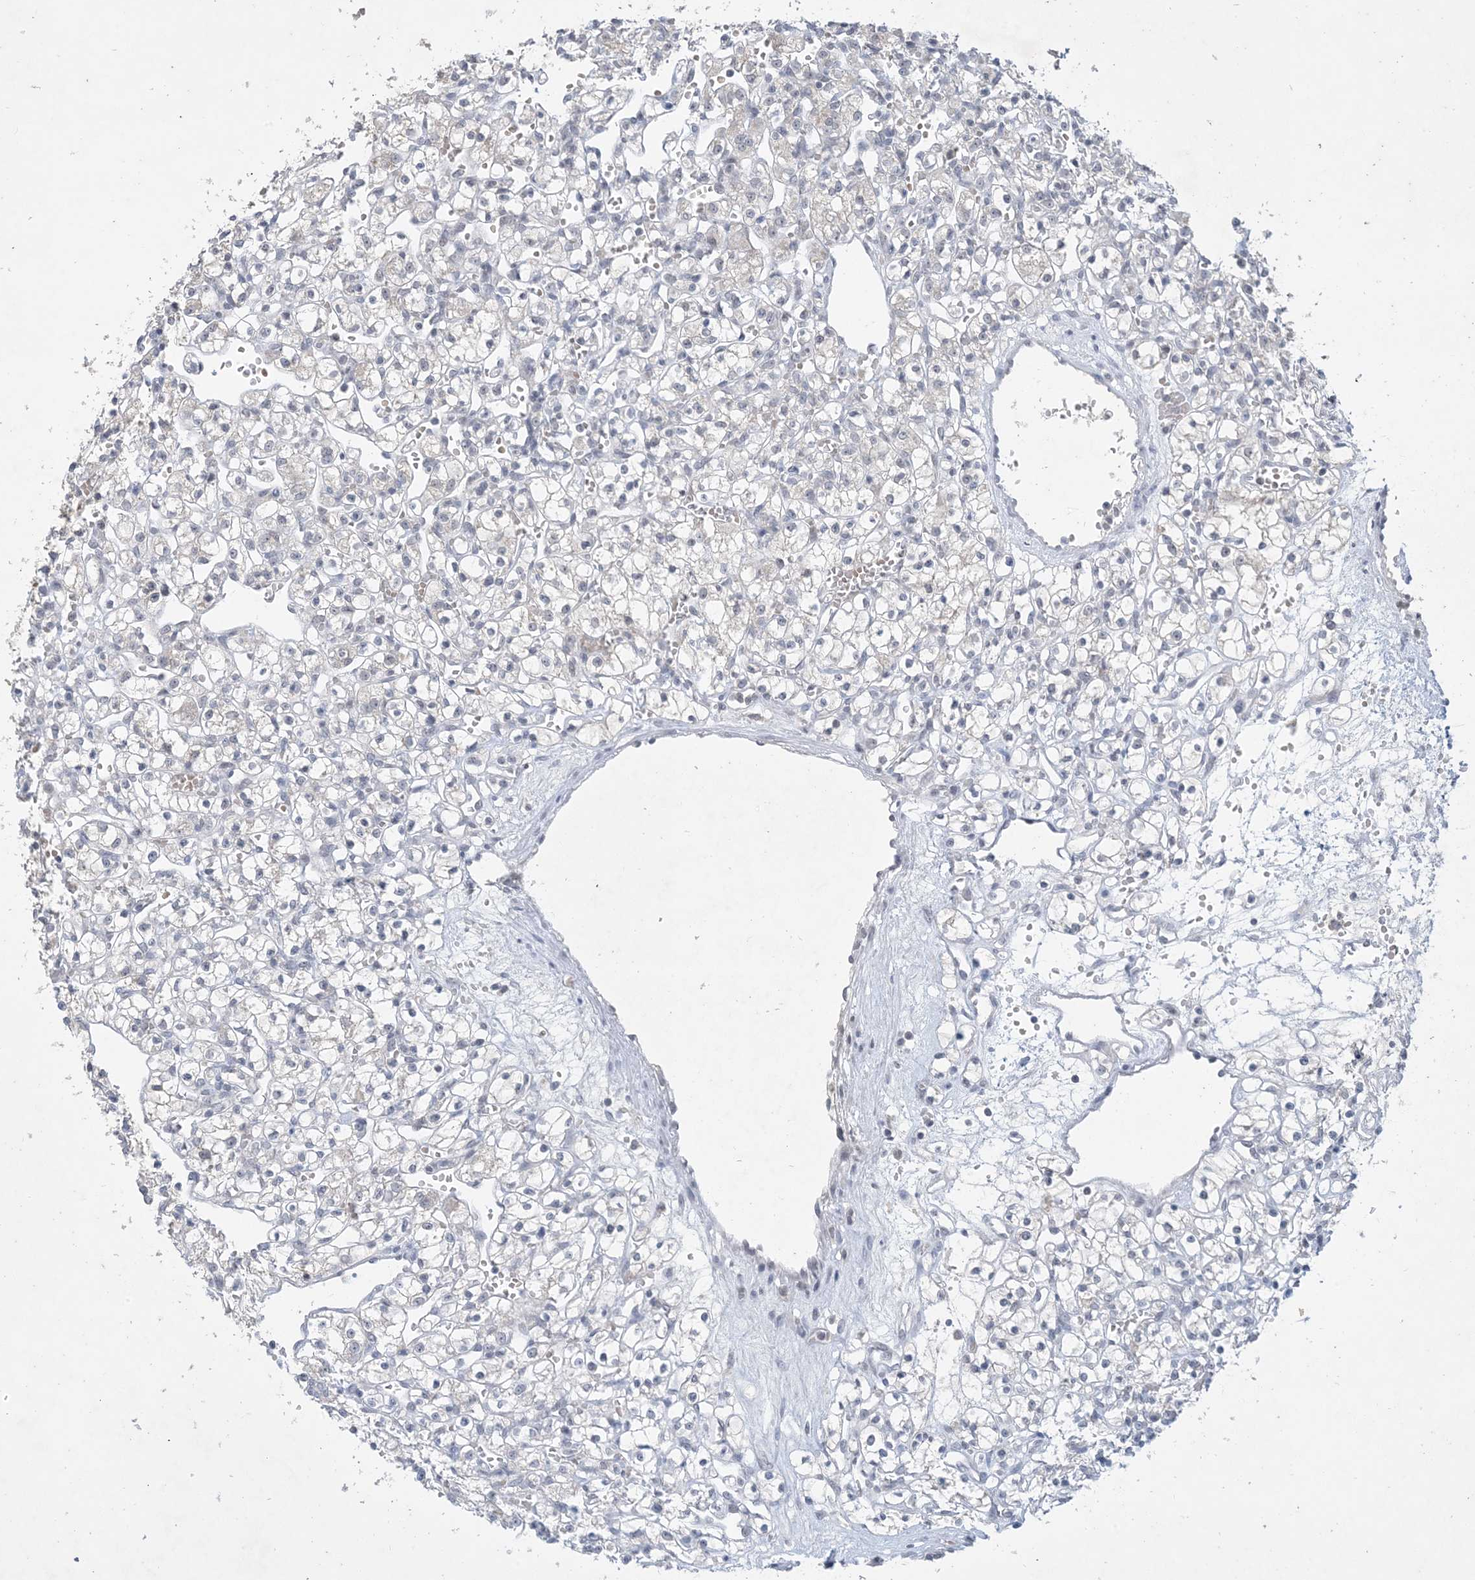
{"staining": {"intensity": "negative", "quantity": "none", "location": "none"}, "tissue": "renal cancer", "cell_type": "Tumor cells", "image_type": "cancer", "snomed": [{"axis": "morphology", "description": "Adenocarcinoma, NOS"}, {"axis": "topography", "description": "Kidney"}], "caption": "Immunohistochemistry of renal cancer (adenocarcinoma) exhibits no positivity in tumor cells. (DAB IHC, high magnification).", "gene": "ZNF674", "patient": {"sex": "female", "age": 59}}